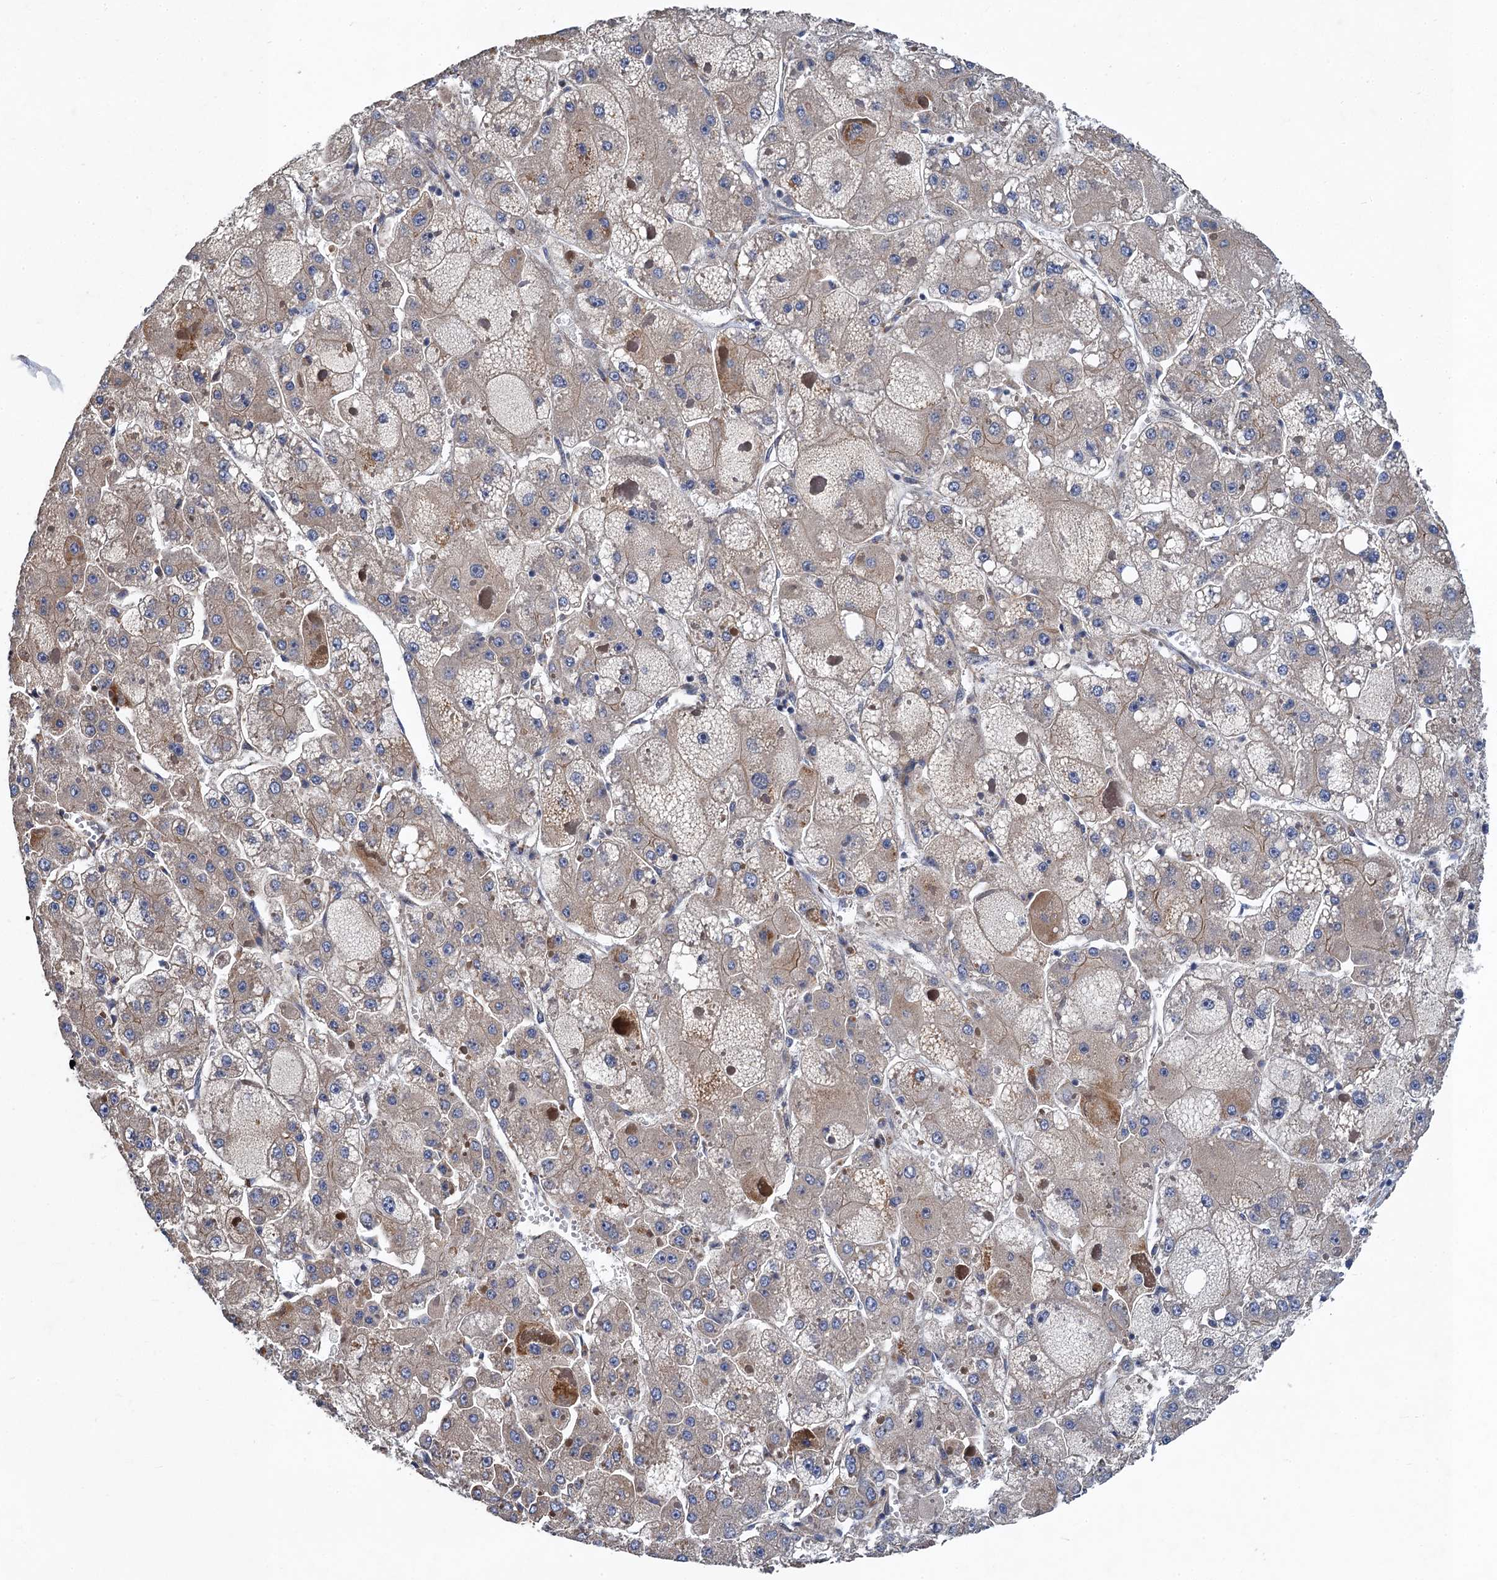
{"staining": {"intensity": "weak", "quantity": "25%-75%", "location": "cytoplasmic/membranous"}, "tissue": "liver cancer", "cell_type": "Tumor cells", "image_type": "cancer", "snomed": [{"axis": "morphology", "description": "Carcinoma, Hepatocellular, NOS"}, {"axis": "topography", "description": "Liver"}], "caption": "Immunohistochemistry histopathology image of liver cancer stained for a protein (brown), which demonstrates low levels of weak cytoplasmic/membranous positivity in approximately 25%-75% of tumor cells.", "gene": "PJA2", "patient": {"sex": "female", "age": 73}}